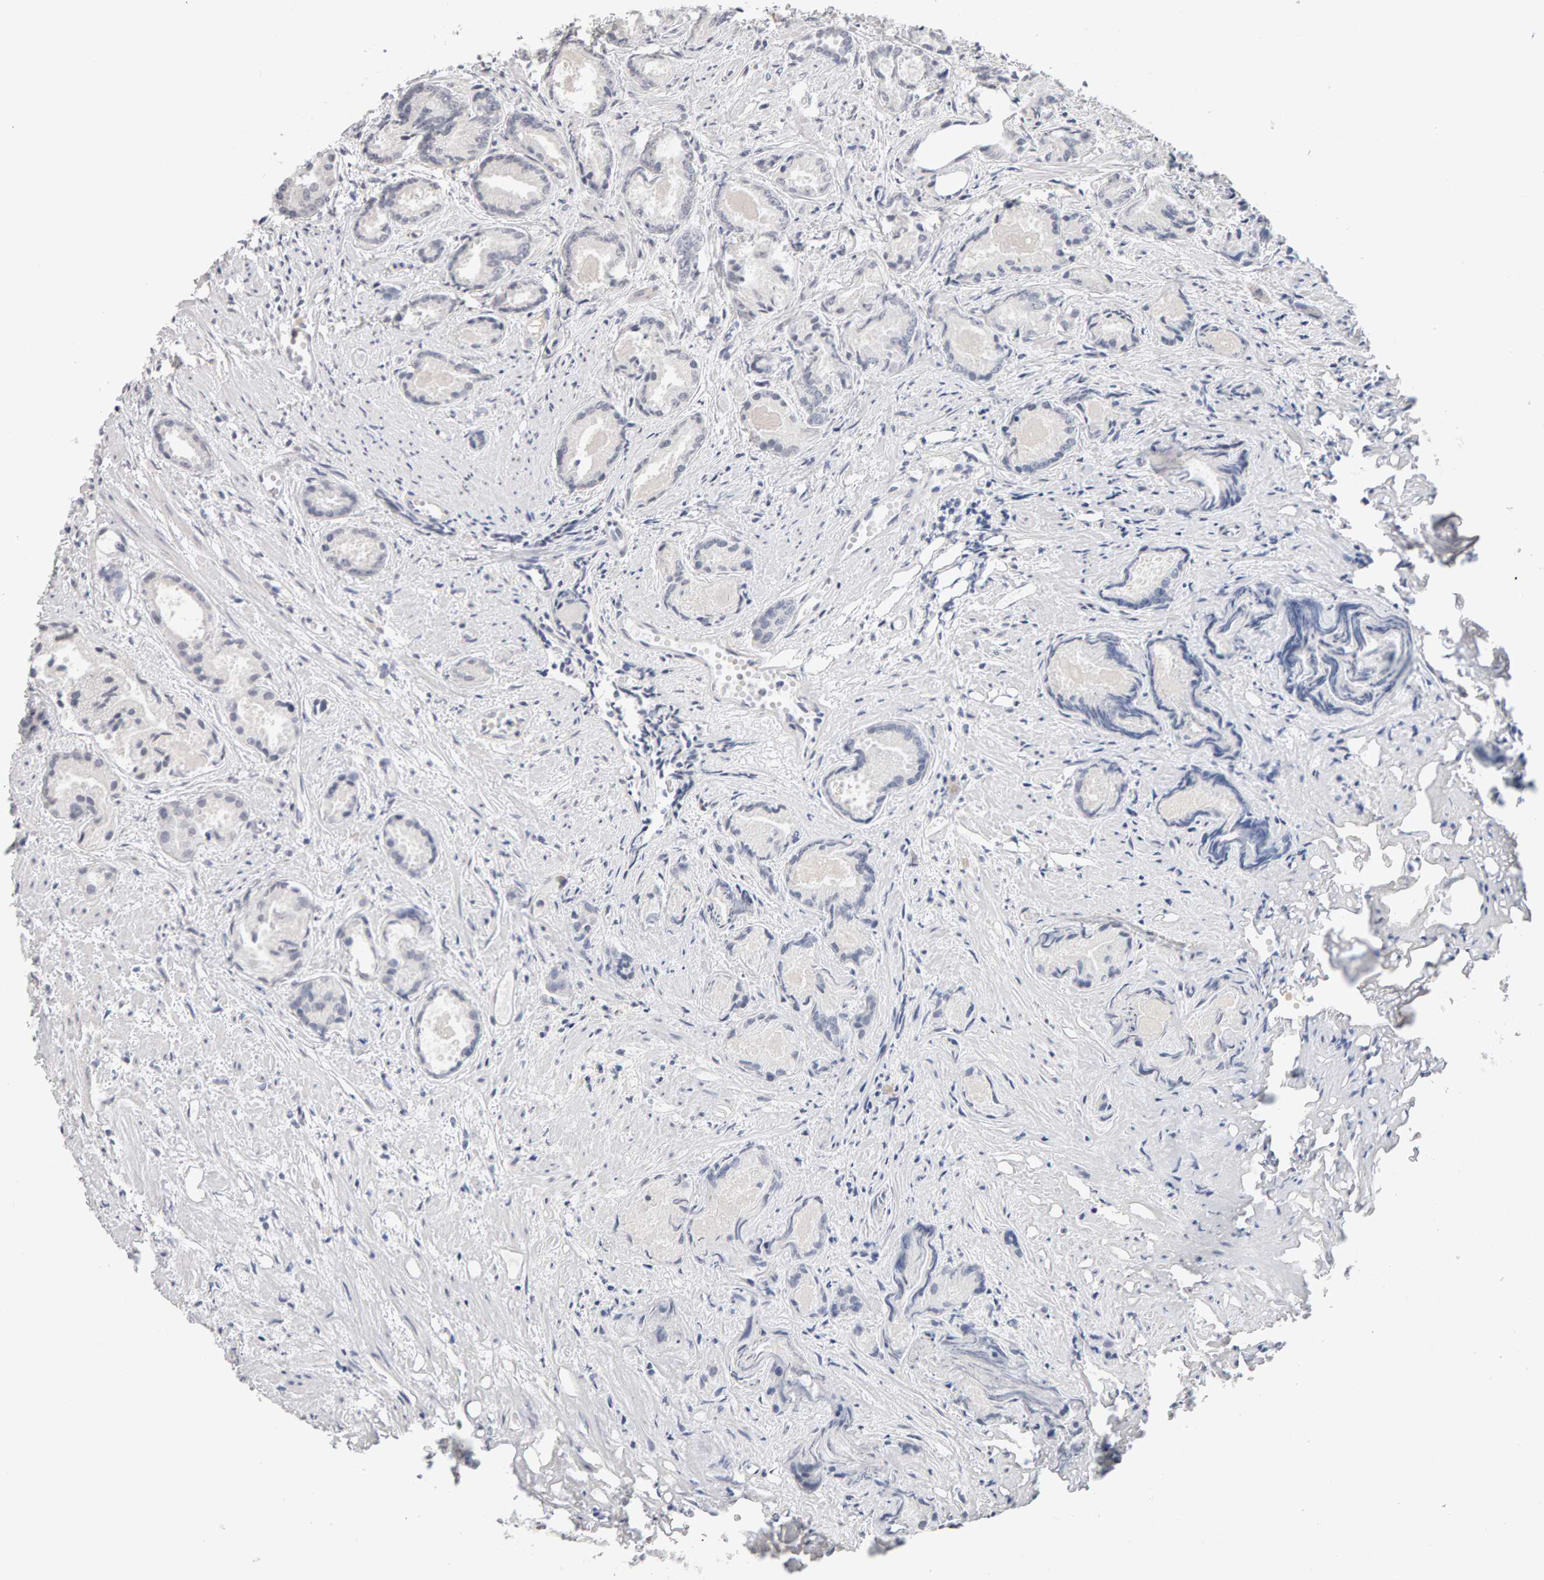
{"staining": {"intensity": "negative", "quantity": "none", "location": "none"}, "tissue": "prostate cancer", "cell_type": "Tumor cells", "image_type": "cancer", "snomed": [{"axis": "morphology", "description": "Adenocarcinoma, Low grade"}, {"axis": "topography", "description": "Prostate"}], "caption": "Low-grade adenocarcinoma (prostate) was stained to show a protein in brown. There is no significant staining in tumor cells.", "gene": "HNF4A", "patient": {"sex": "male", "age": 72}}